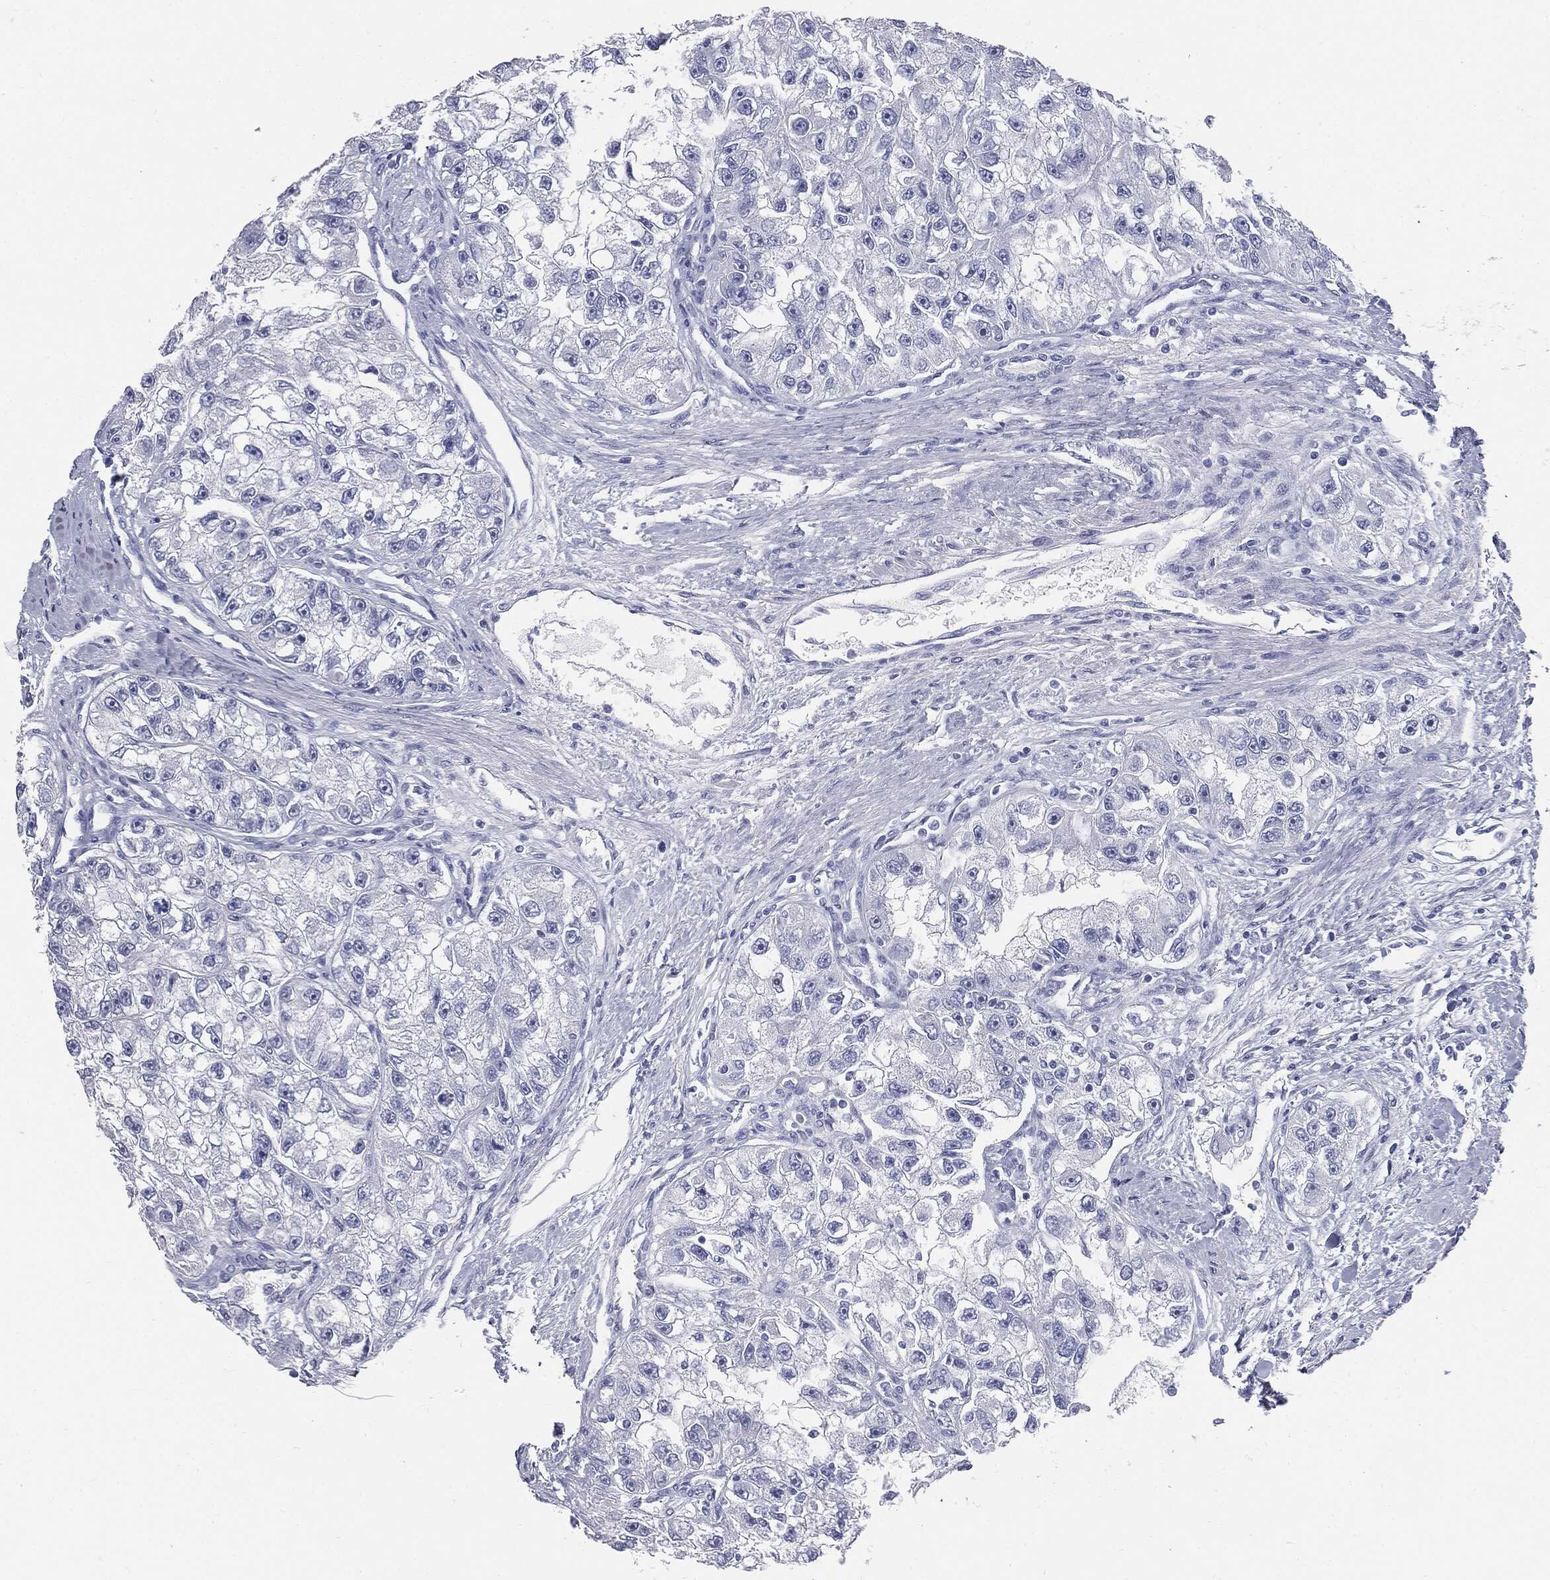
{"staining": {"intensity": "negative", "quantity": "none", "location": "none"}, "tissue": "renal cancer", "cell_type": "Tumor cells", "image_type": "cancer", "snomed": [{"axis": "morphology", "description": "Adenocarcinoma, NOS"}, {"axis": "topography", "description": "Kidney"}], "caption": "High power microscopy micrograph of an IHC histopathology image of renal cancer (adenocarcinoma), revealing no significant positivity in tumor cells.", "gene": "CUZD1", "patient": {"sex": "male", "age": 63}}